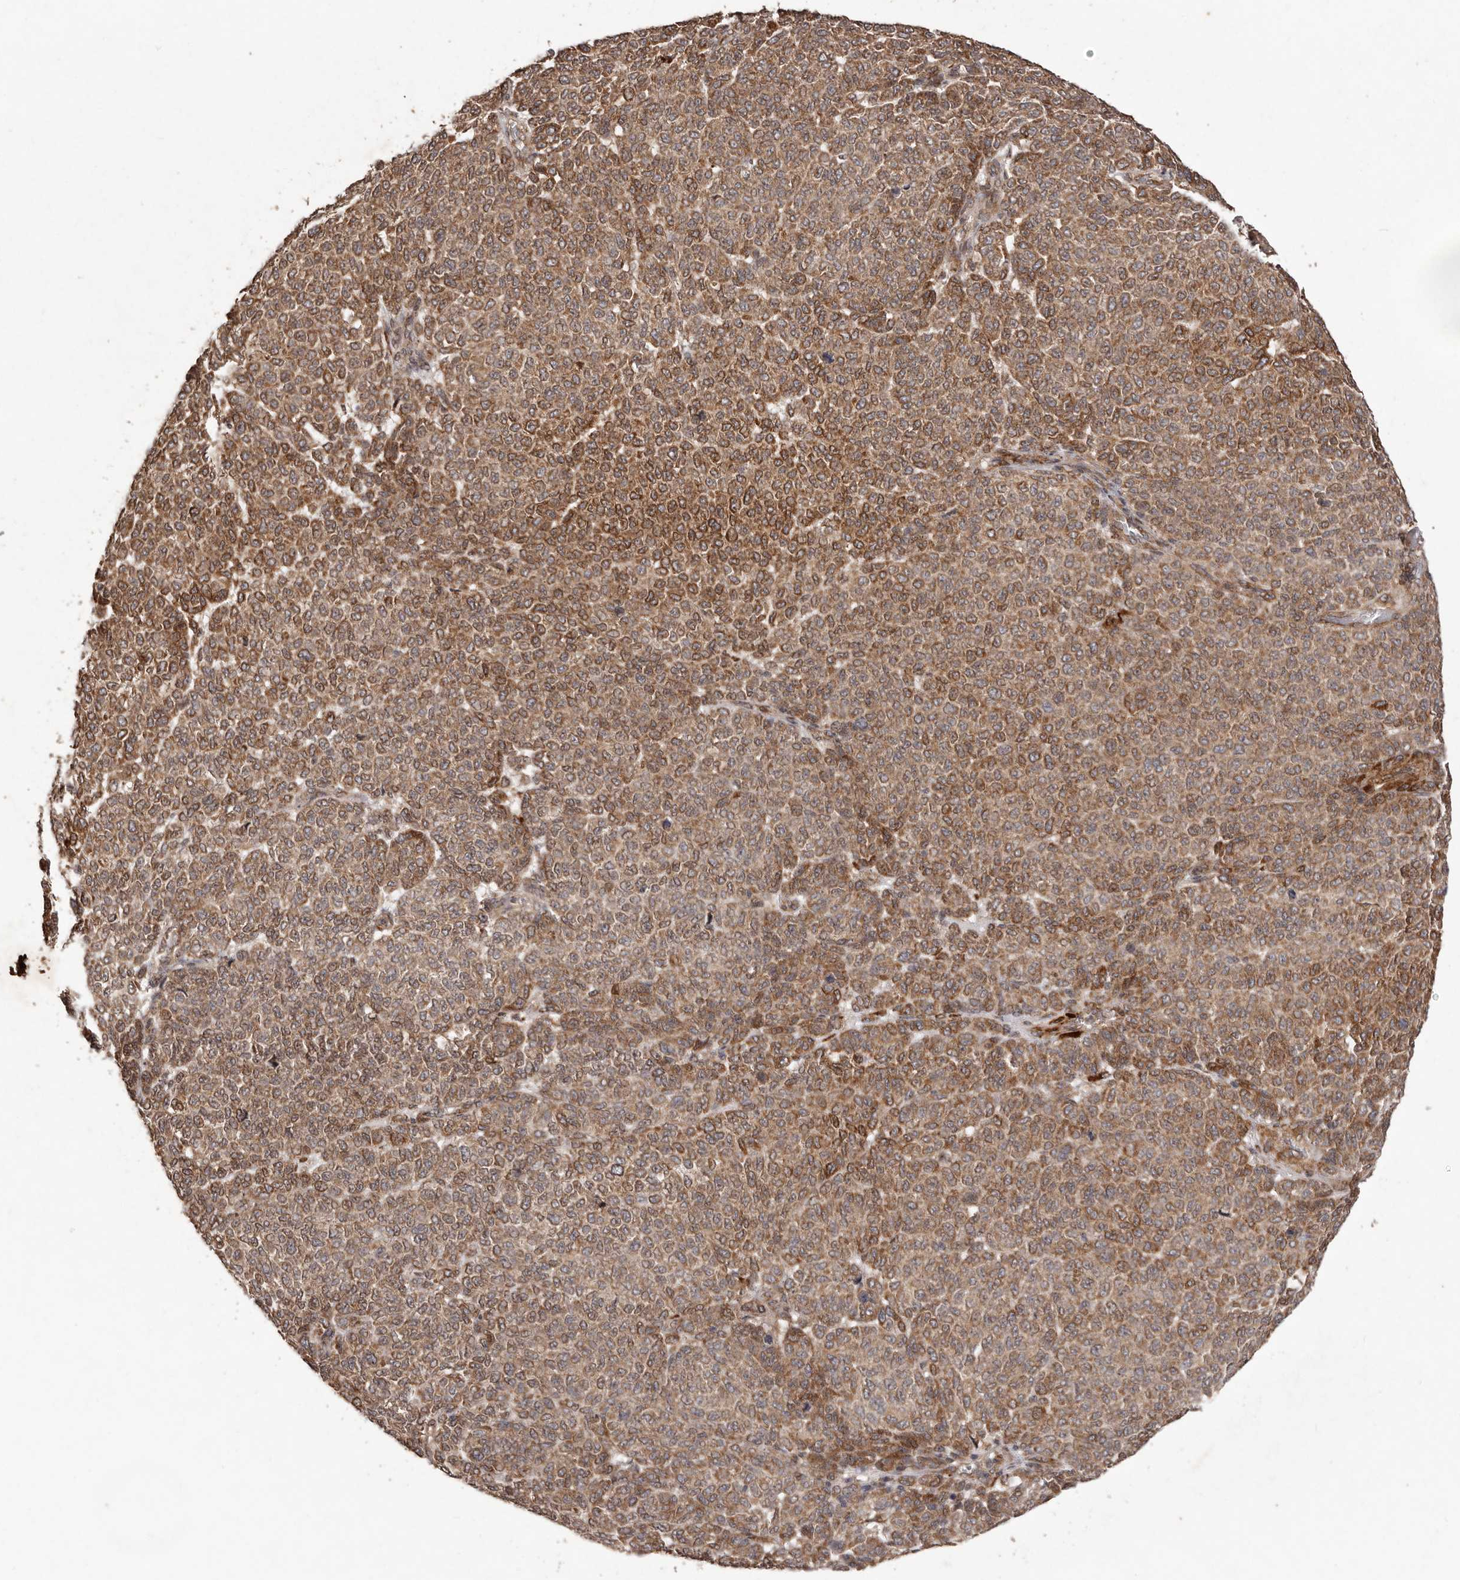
{"staining": {"intensity": "moderate", "quantity": ">75%", "location": "cytoplasmic/membranous"}, "tissue": "melanoma", "cell_type": "Tumor cells", "image_type": "cancer", "snomed": [{"axis": "morphology", "description": "Malignant melanoma, NOS"}, {"axis": "topography", "description": "Skin"}], "caption": "This is a micrograph of immunohistochemistry staining of malignant melanoma, which shows moderate staining in the cytoplasmic/membranous of tumor cells.", "gene": "PLOD2", "patient": {"sex": "male", "age": 59}}